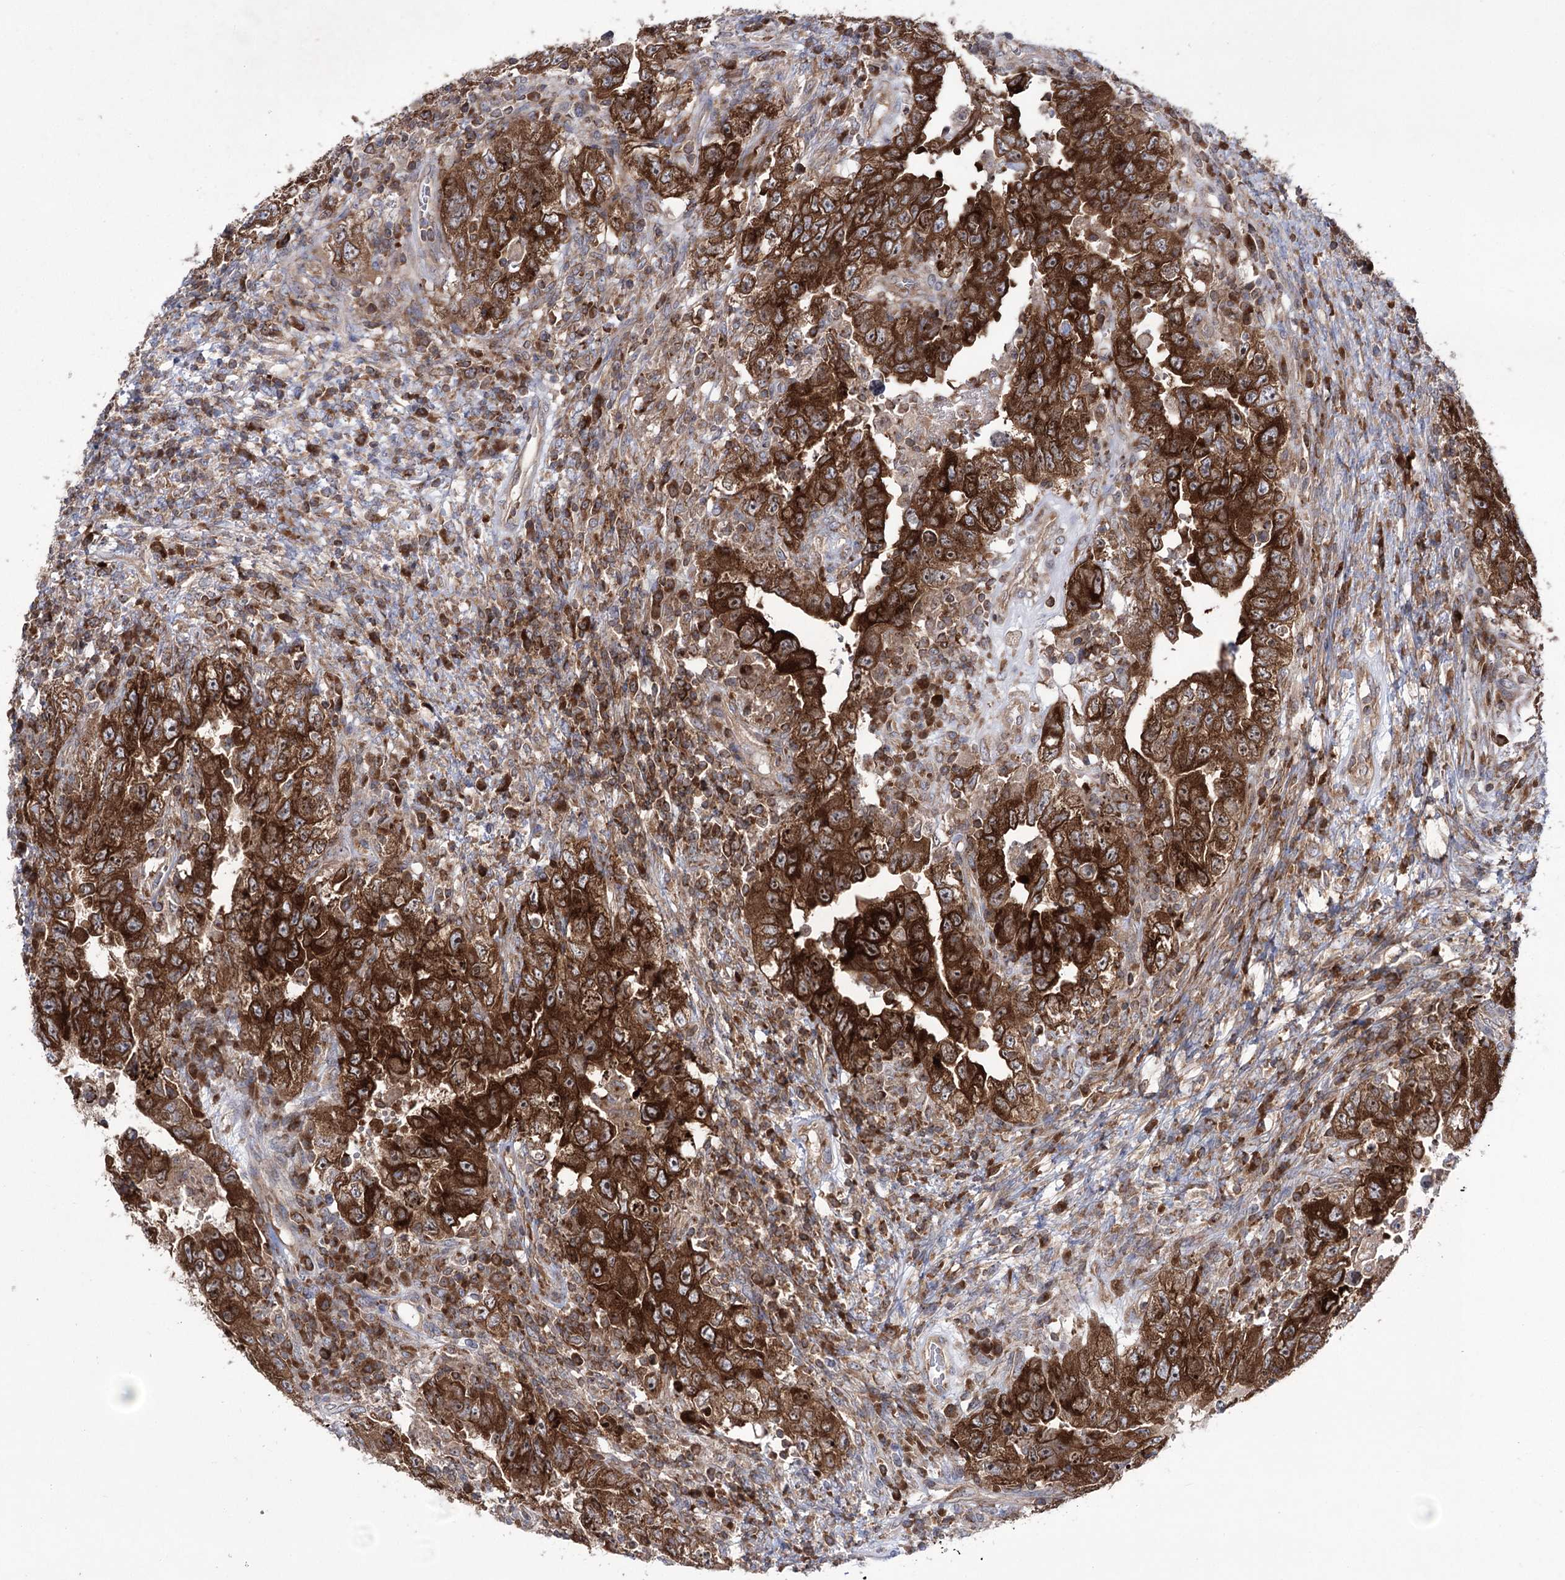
{"staining": {"intensity": "strong", "quantity": ">75%", "location": "cytoplasmic/membranous"}, "tissue": "testis cancer", "cell_type": "Tumor cells", "image_type": "cancer", "snomed": [{"axis": "morphology", "description": "Carcinoma, Embryonal, NOS"}, {"axis": "topography", "description": "Testis"}], "caption": "Immunohistochemical staining of testis embryonal carcinoma shows high levels of strong cytoplasmic/membranous positivity in about >75% of tumor cells.", "gene": "ZNF622", "patient": {"sex": "male", "age": 26}}